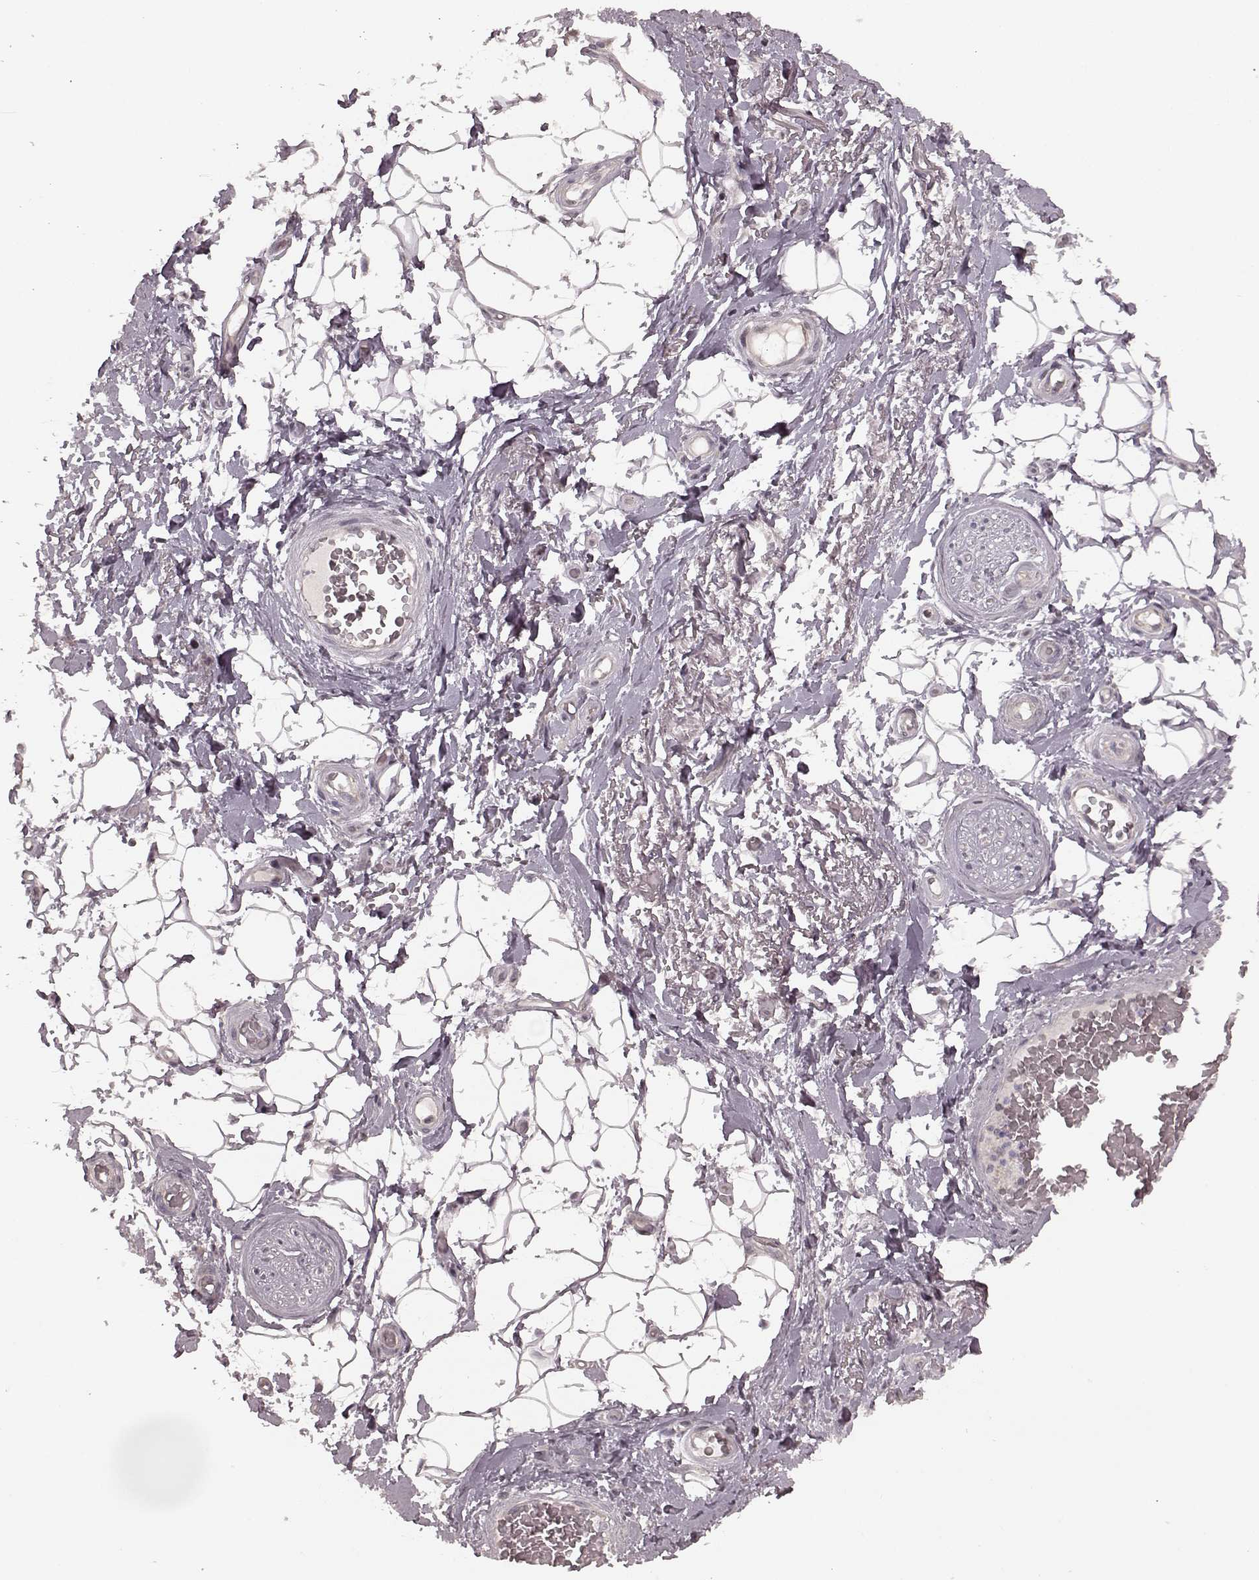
{"staining": {"intensity": "negative", "quantity": "none", "location": "none"}, "tissue": "adipose tissue", "cell_type": "Adipocytes", "image_type": "normal", "snomed": [{"axis": "morphology", "description": "Normal tissue, NOS"}, {"axis": "topography", "description": "Anal"}, {"axis": "topography", "description": "Peripheral nerve tissue"}], "caption": "This is an IHC image of normal human adipose tissue. There is no expression in adipocytes.", "gene": "PLCB4", "patient": {"sex": "male", "age": 53}}